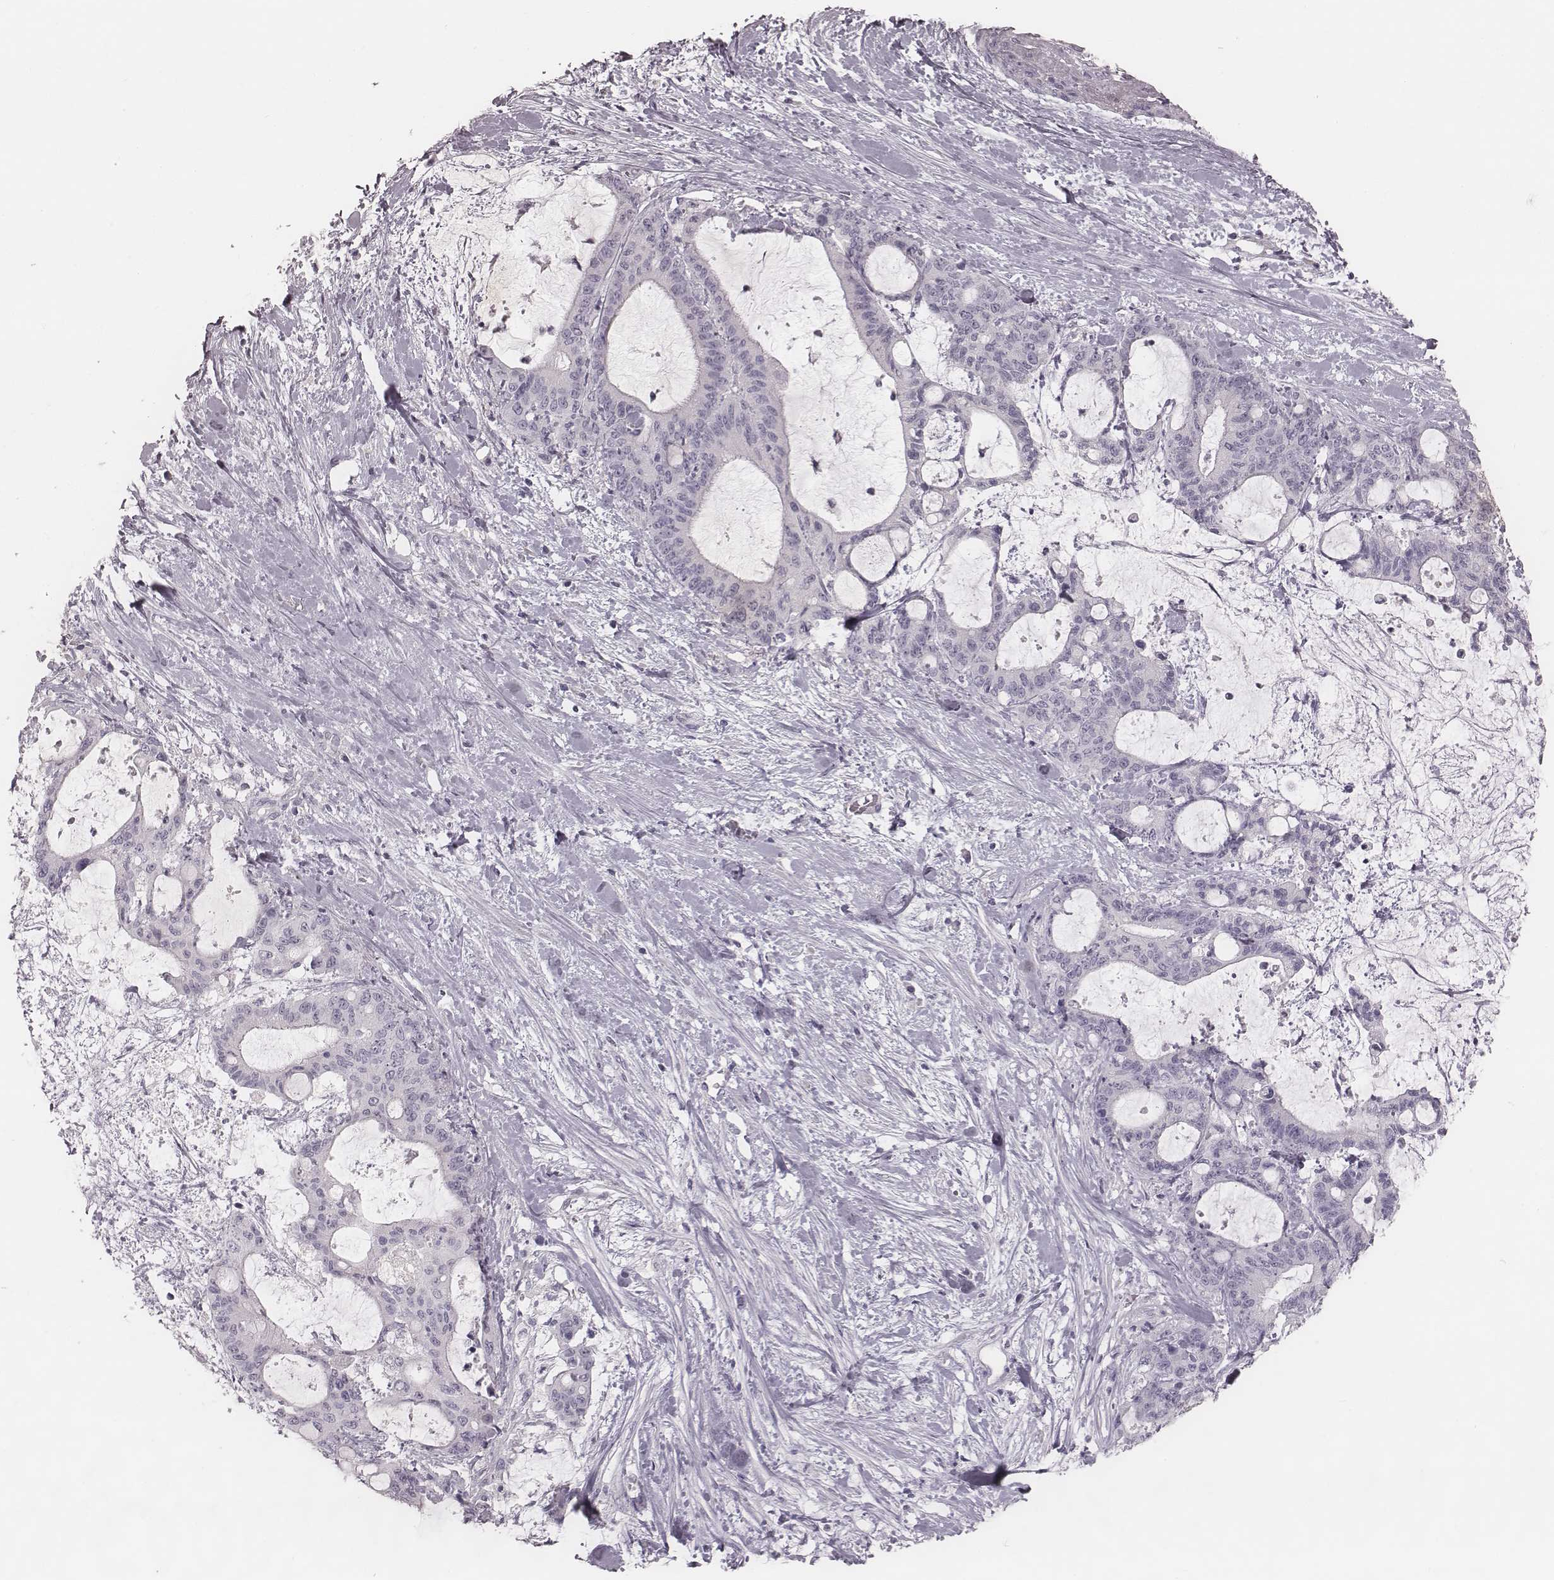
{"staining": {"intensity": "negative", "quantity": "none", "location": "none"}, "tissue": "liver cancer", "cell_type": "Tumor cells", "image_type": "cancer", "snomed": [{"axis": "morphology", "description": "Cholangiocarcinoma"}, {"axis": "topography", "description": "Liver"}], "caption": "The IHC micrograph has no significant staining in tumor cells of cholangiocarcinoma (liver) tissue.", "gene": "SPA17", "patient": {"sex": "female", "age": 73}}